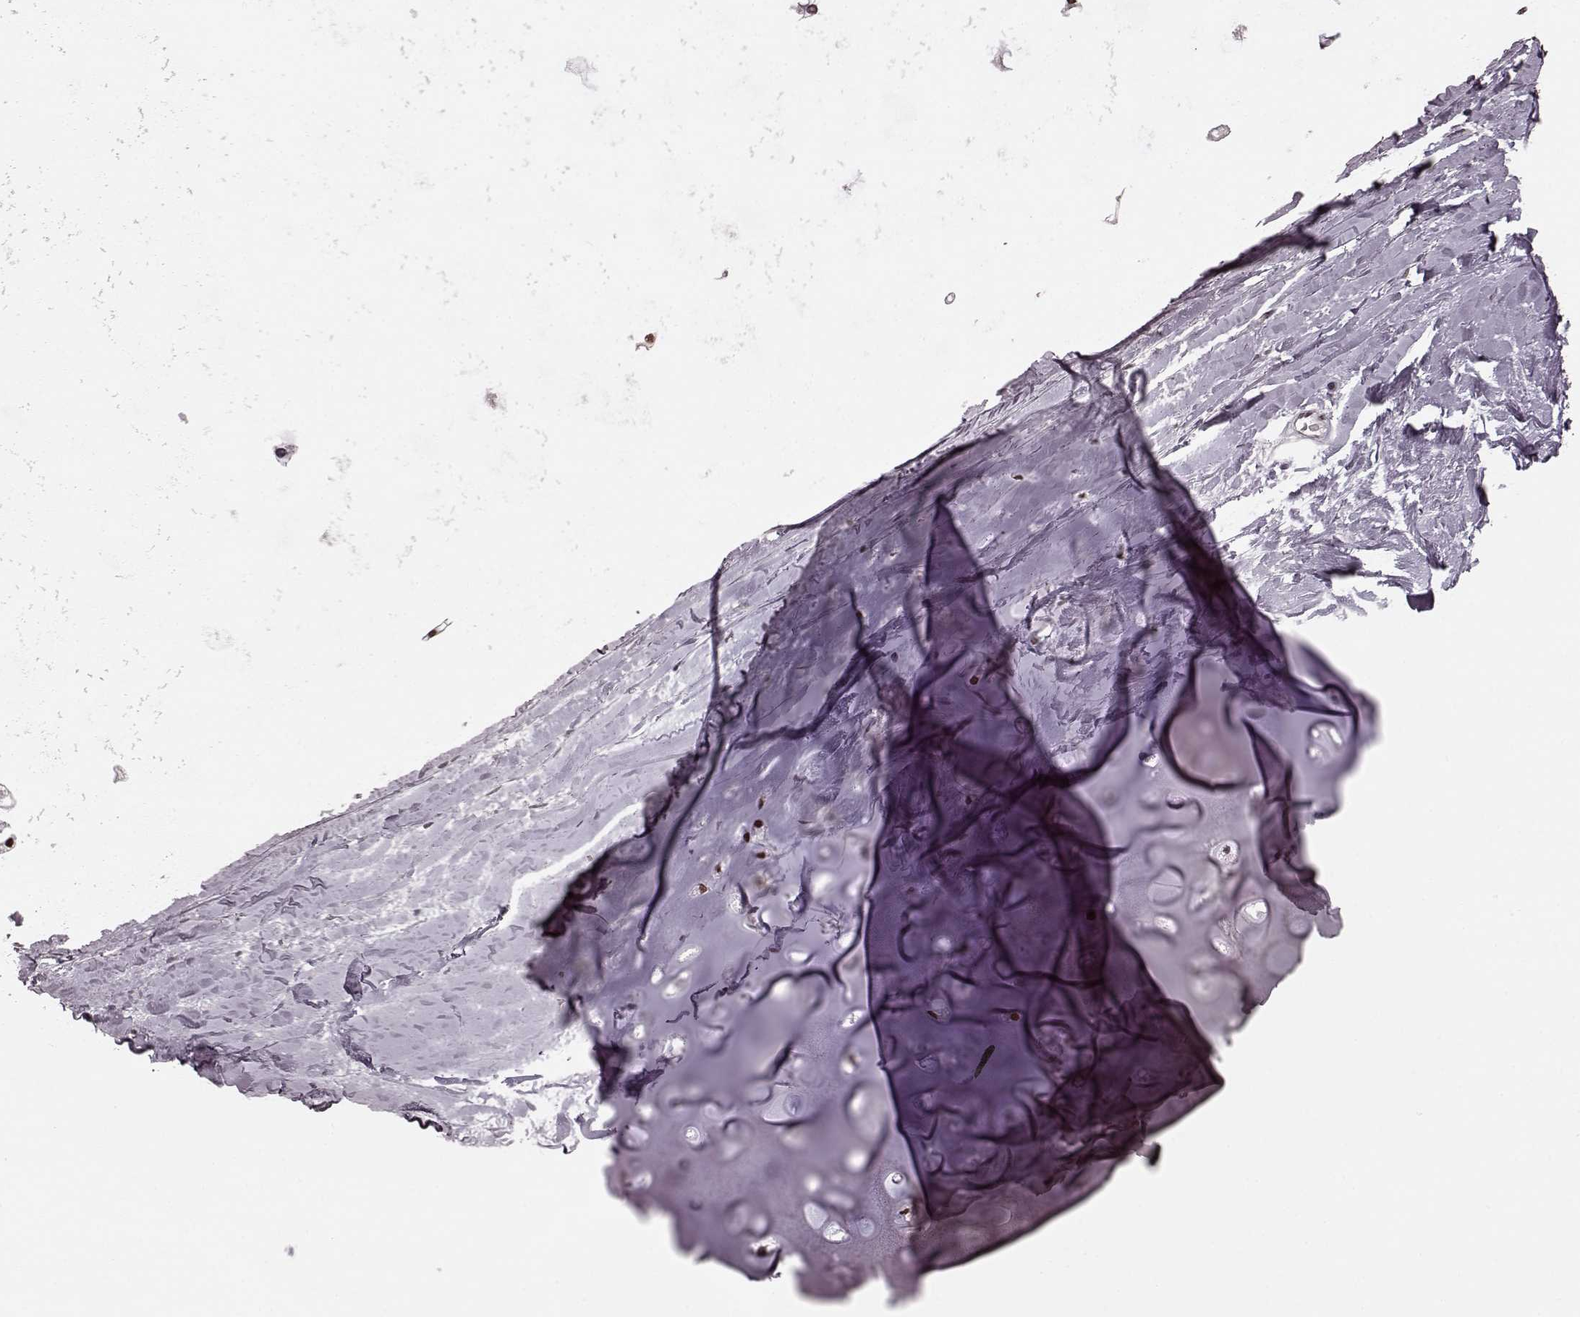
{"staining": {"intensity": "weak", "quantity": ">75%", "location": "nuclear"}, "tissue": "soft tissue", "cell_type": "Chondrocytes", "image_type": "normal", "snomed": [{"axis": "morphology", "description": "Normal tissue, NOS"}, {"axis": "topography", "description": "Lymph node"}, {"axis": "topography", "description": "Bronchus"}], "caption": "The photomicrograph reveals a brown stain indicating the presence of a protein in the nuclear of chondrocytes in soft tissue.", "gene": "NR2C1", "patient": {"sex": "female", "age": 70}}